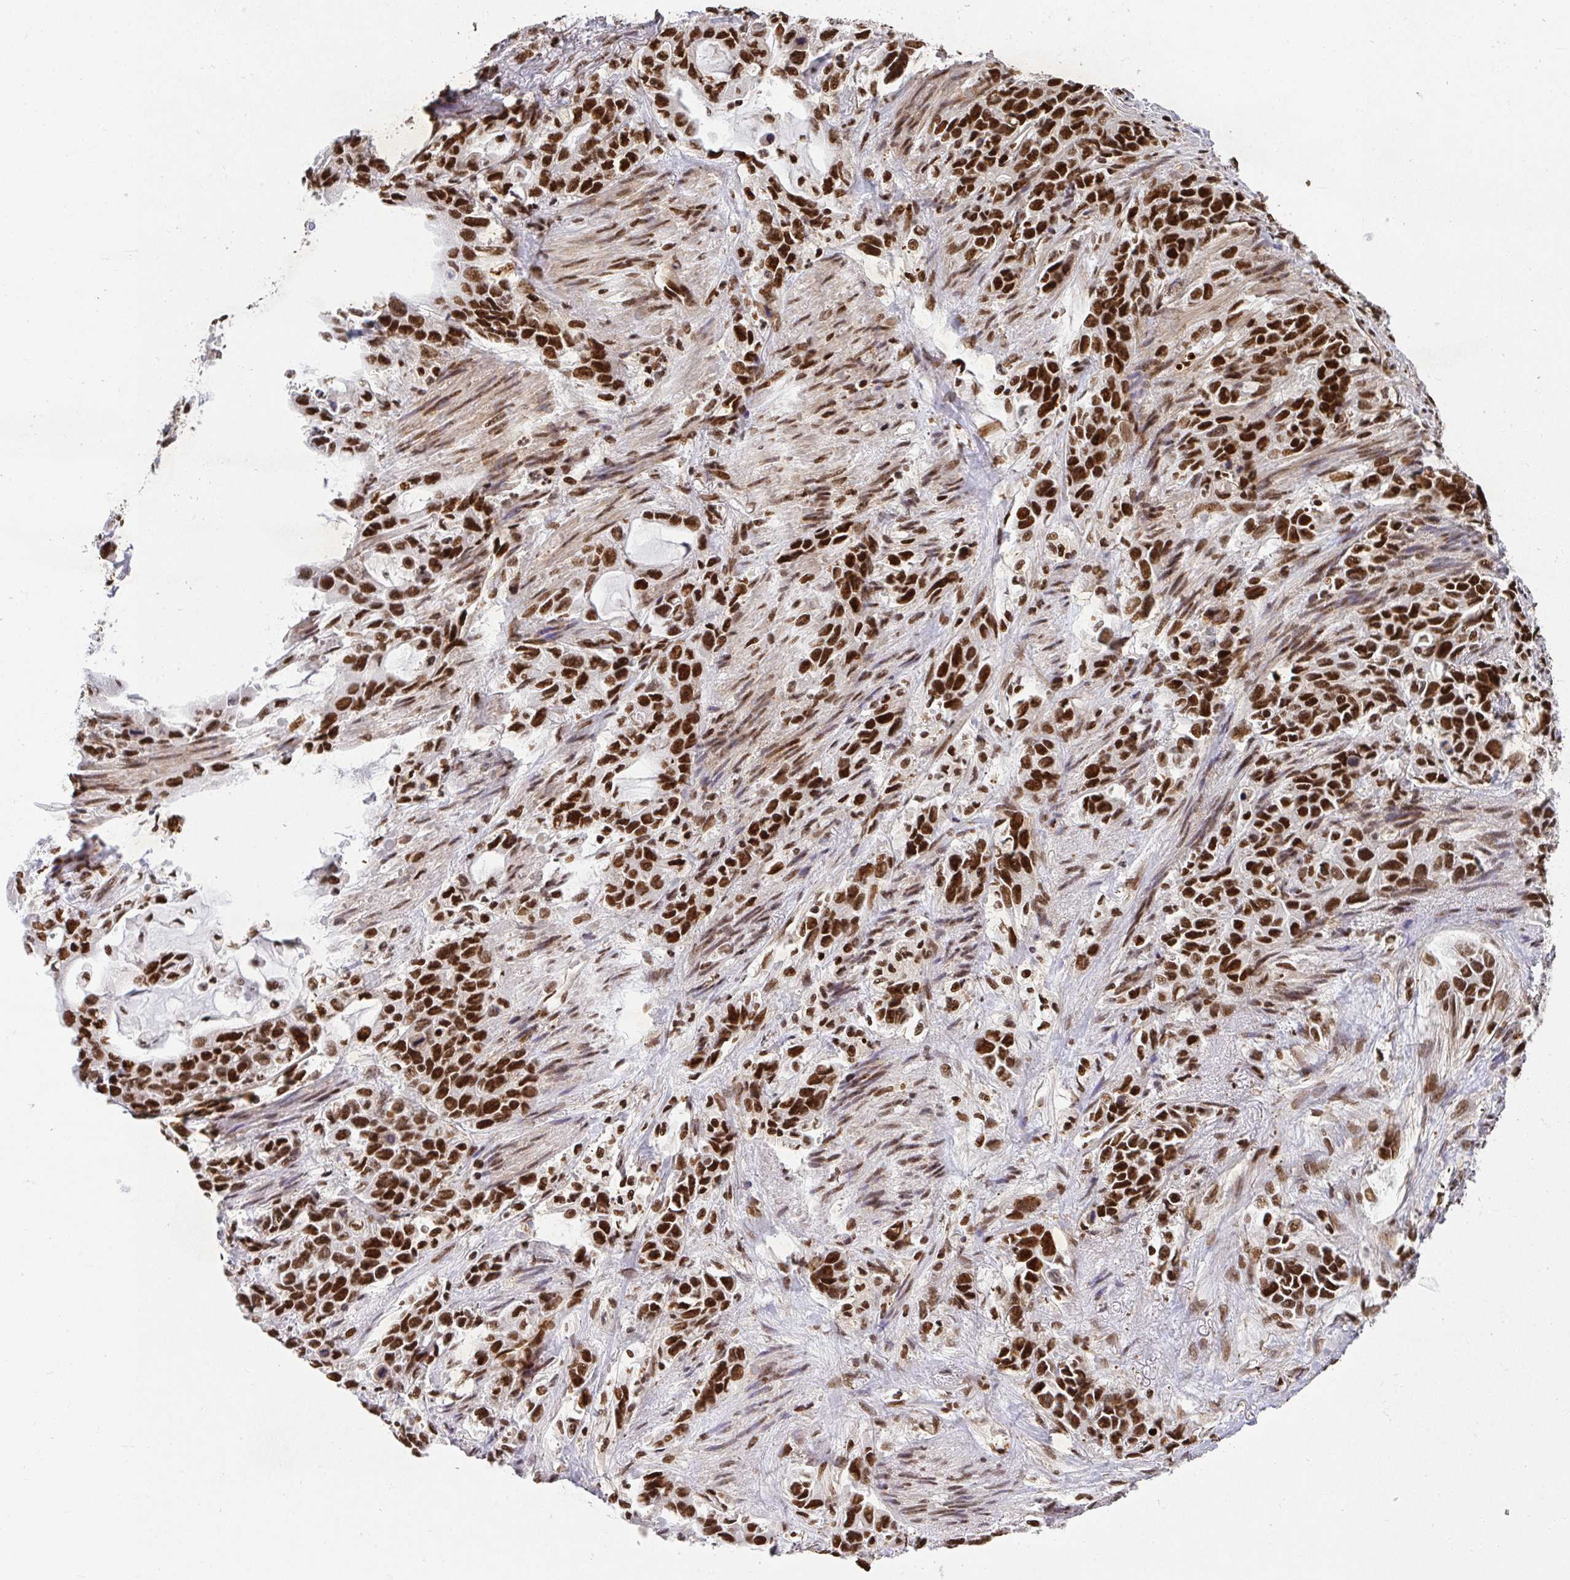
{"staining": {"intensity": "strong", "quantity": ">75%", "location": "nuclear"}, "tissue": "stomach cancer", "cell_type": "Tumor cells", "image_type": "cancer", "snomed": [{"axis": "morphology", "description": "Adenocarcinoma, NOS"}, {"axis": "topography", "description": "Stomach, upper"}], "caption": "Strong nuclear expression for a protein is appreciated in about >75% of tumor cells of adenocarcinoma (stomach) using immunohistochemistry.", "gene": "U2AF1", "patient": {"sex": "male", "age": 85}}